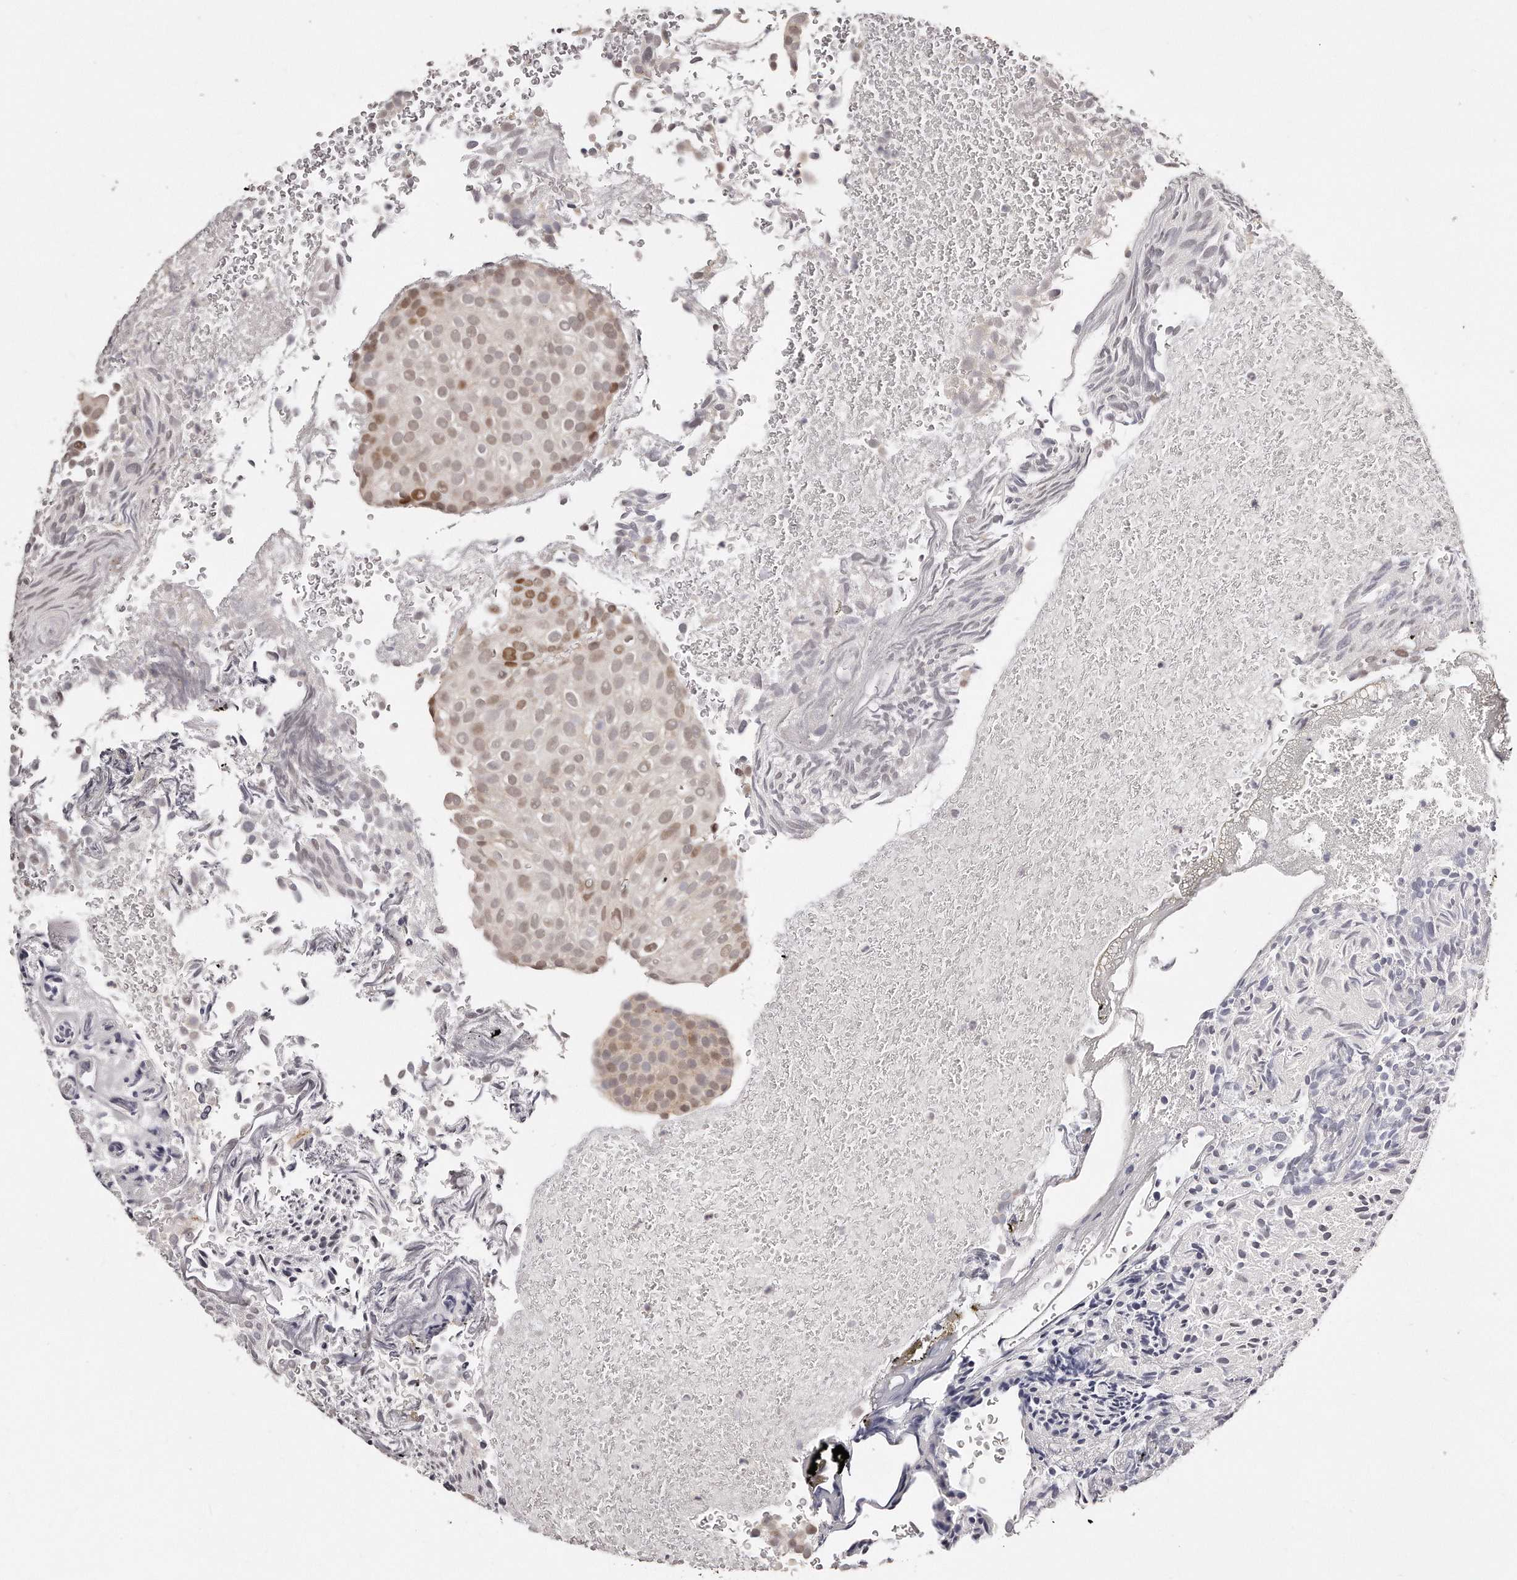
{"staining": {"intensity": "moderate", "quantity": "<25%", "location": "nuclear"}, "tissue": "urothelial cancer", "cell_type": "Tumor cells", "image_type": "cancer", "snomed": [{"axis": "morphology", "description": "Urothelial carcinoma, Low grade"}, {"axis": "topography", "description": "Urinary bladder"}], "caption": "A low amount of moderate nuclear expression is present in about <25% of tumor cells in low-grade urothelial carcinoma tissue.", "gene": "CASZ1", "patient": {"sex": "male", "age": 78}}